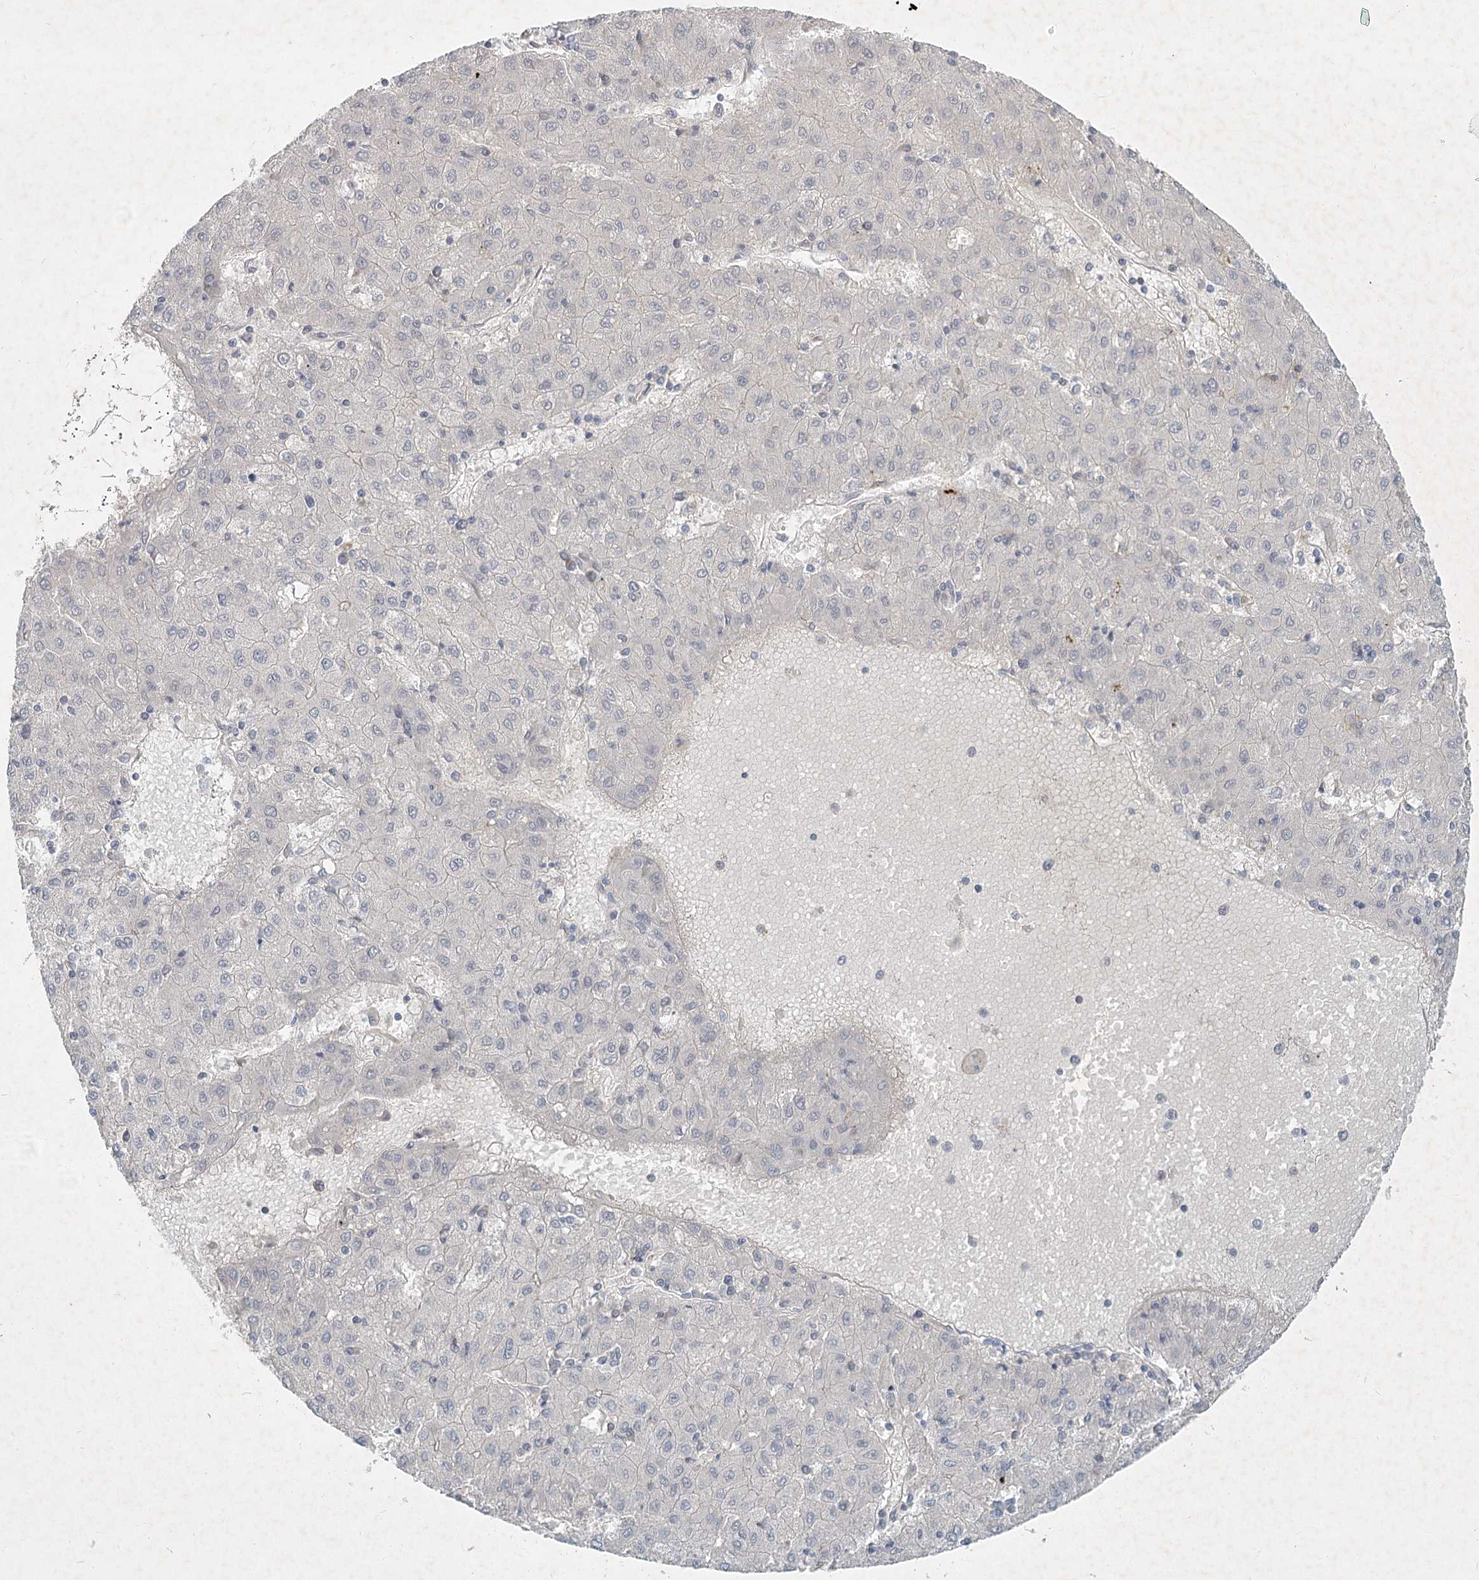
{"staining": {"intensity": "negative", "quantity": "none", "location": "none"}, "tissue": "liver cancer", "cell_type": "Tumor cells", "image_type": "cancer", "snomed": [{"axis": "morphology", "description": "Carcinoma, Hepatocellular, NOS"}, {"axis": "topography", "description": "Liver"}], "caption": "Liver cancer (hepatocellular carcinoma) was stained to show a protein in brown. There is no significant positivity in tumor cells.", "gene": "DNMBP", "patient": {"sex": "male", "age": 72}}